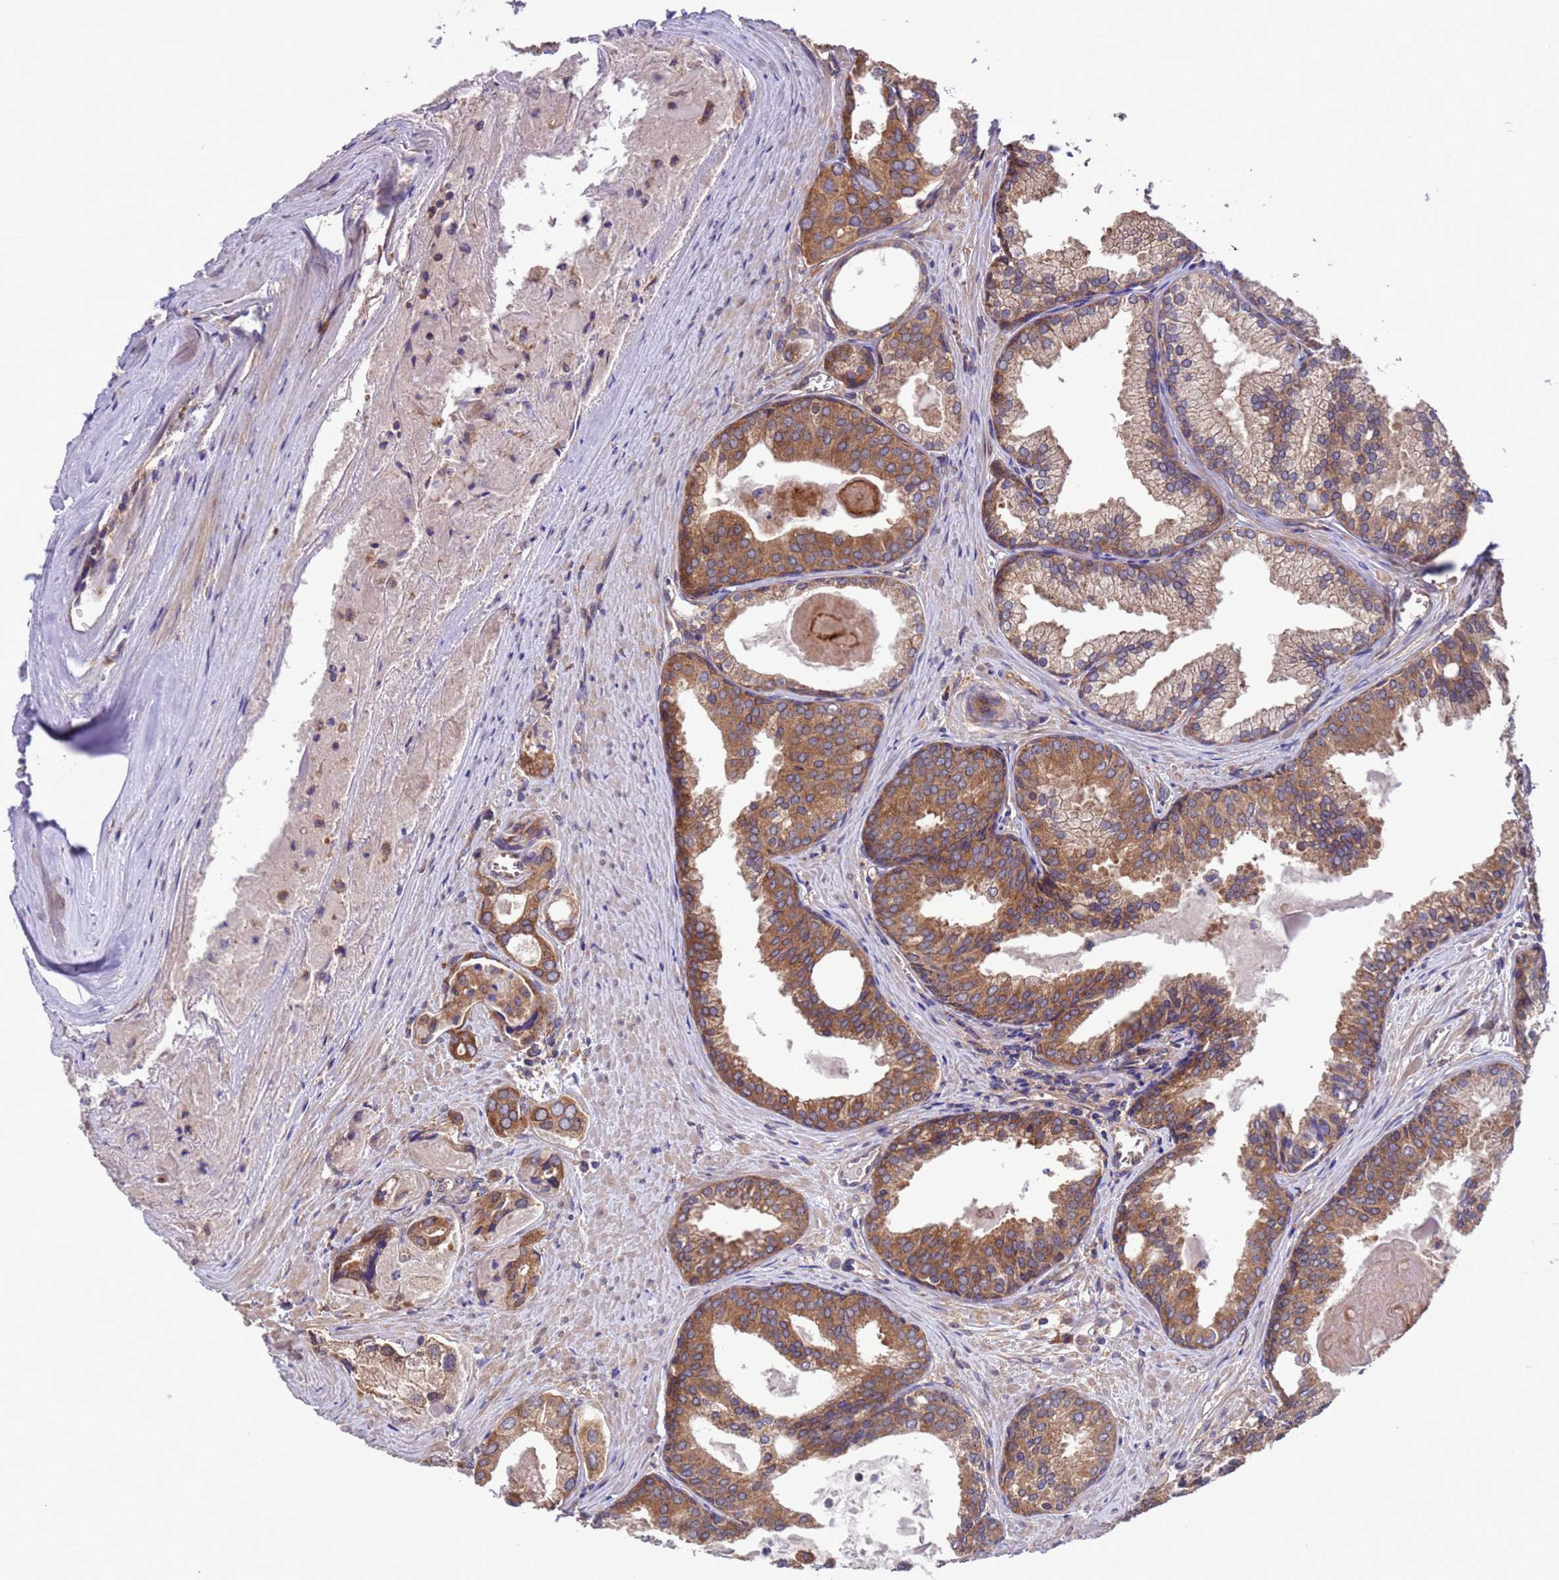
{"staining": {"intensity": "moderate", "quantity": ">75%", "location": "cytoplasmic/membranous"}, "tissue": "prostate cancer", "cell_type": "Tumor cells", "image_type": "cancer", "snomed": [{"axis": "morphology", "description": "Adenocarcinoma, High grade"}, {"axis": "topography", "description": "Prostate"}], "caption": "An immunohistochemistry (IHC) micrograph of tumor tissue is shown. Protein staining in brown shows moderate cytoplasmic/membranous positivity in prostate cancer (adenocarcinoma (high-grade)) within tumor cells.", "gene": "ARHGAP12", "patient": {"sex": "male", "age": 68}}